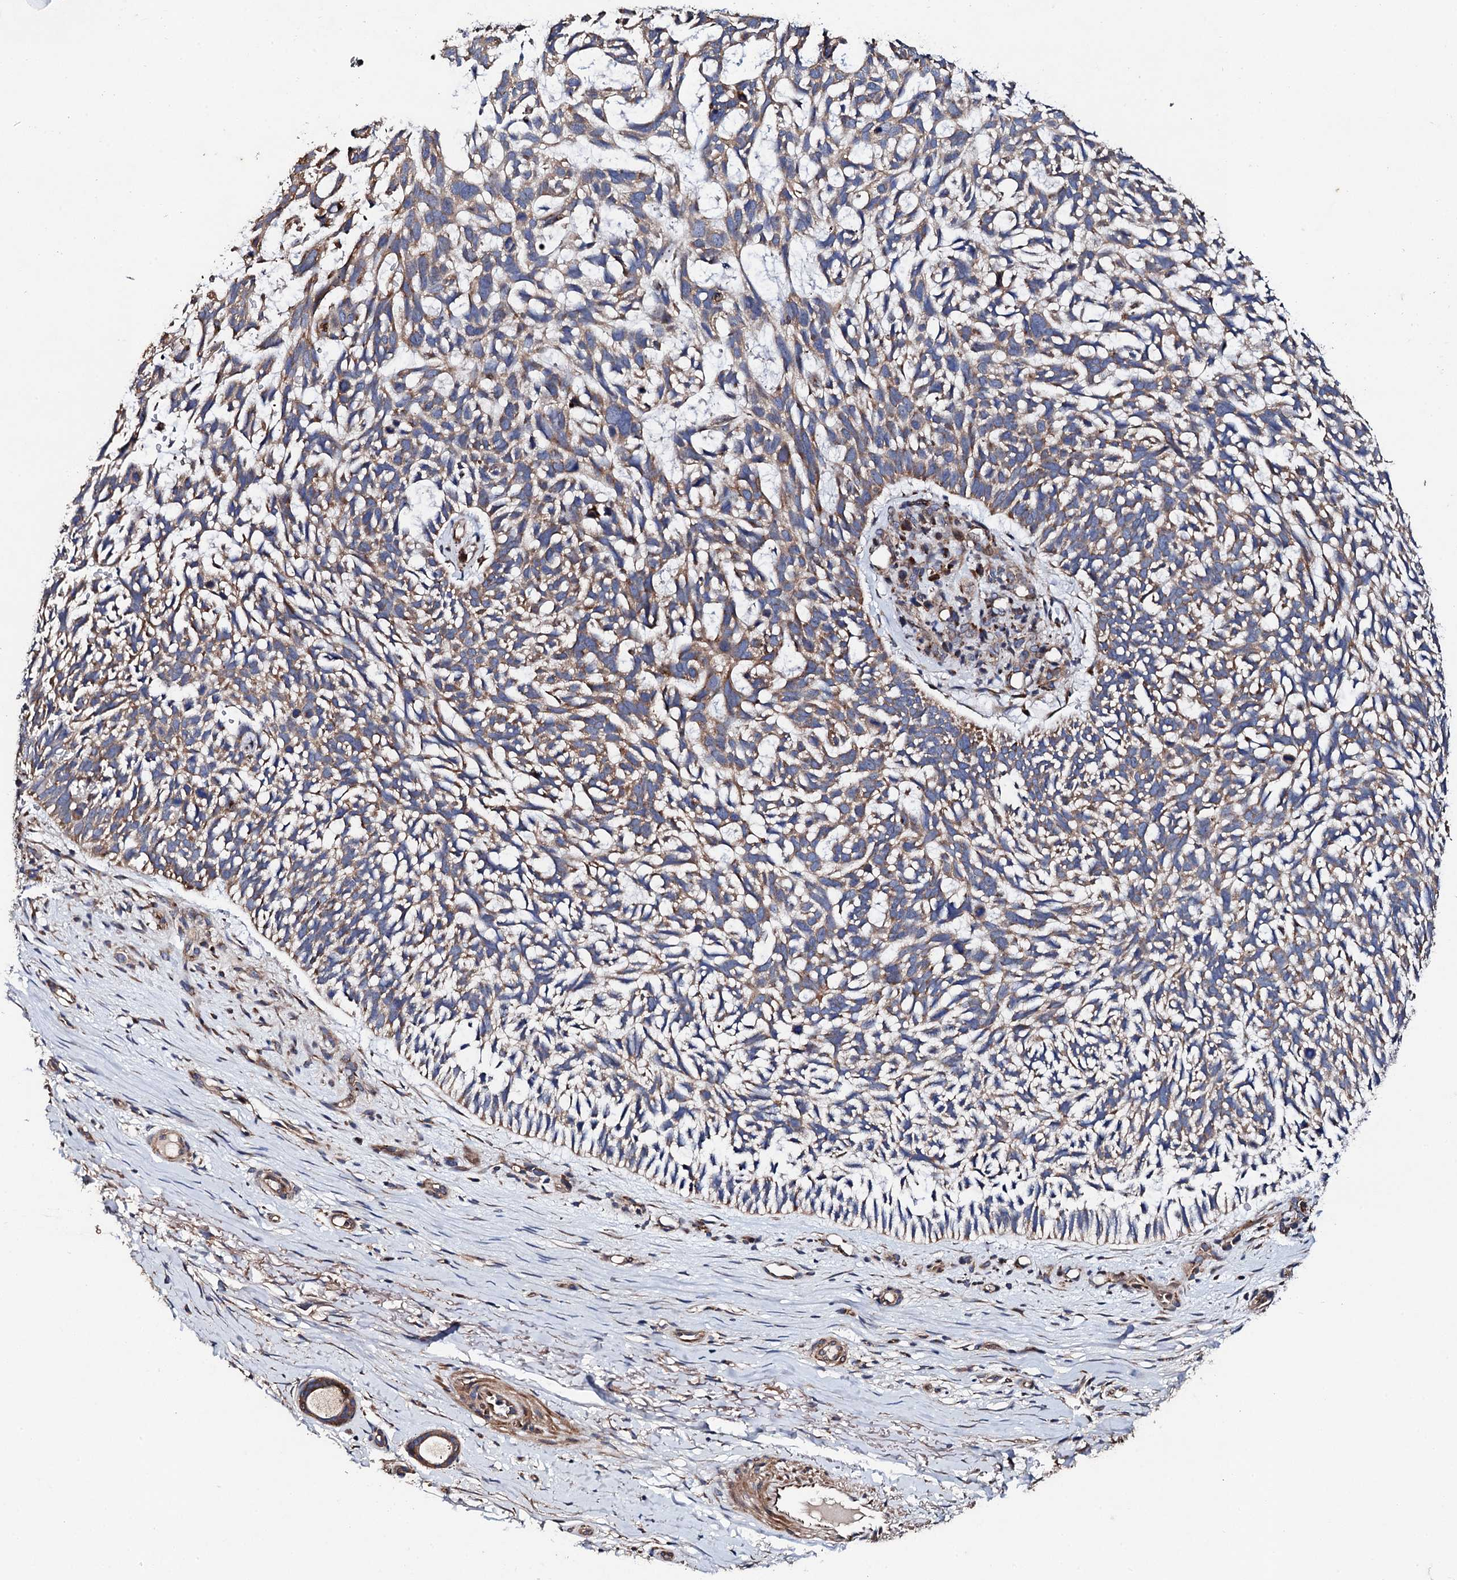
{"staining": {"intensity": "weak", "quantity": ">75%", "location": "cytoplasmic/membranous"}, "tissue": "skin cancer", "cell_type": "Tumor cells", "image_type": "cancer", "snomed": [{"axis": "morphology", "description": "Basal cell carcinoma"}, {"axis": "topography", "description": "Skin"}], "caption": "Immunohistochemistry (IHC) of human skin basal cell carcinoma reveals low levels of weak cytoplasmic/membranous positivity in approximately >75% of tumor cells. (DAB IHC with brightfield microscopy, high magnification).", "gene": "LIPT2", "patient": {"sex": "male", "age": 88}}